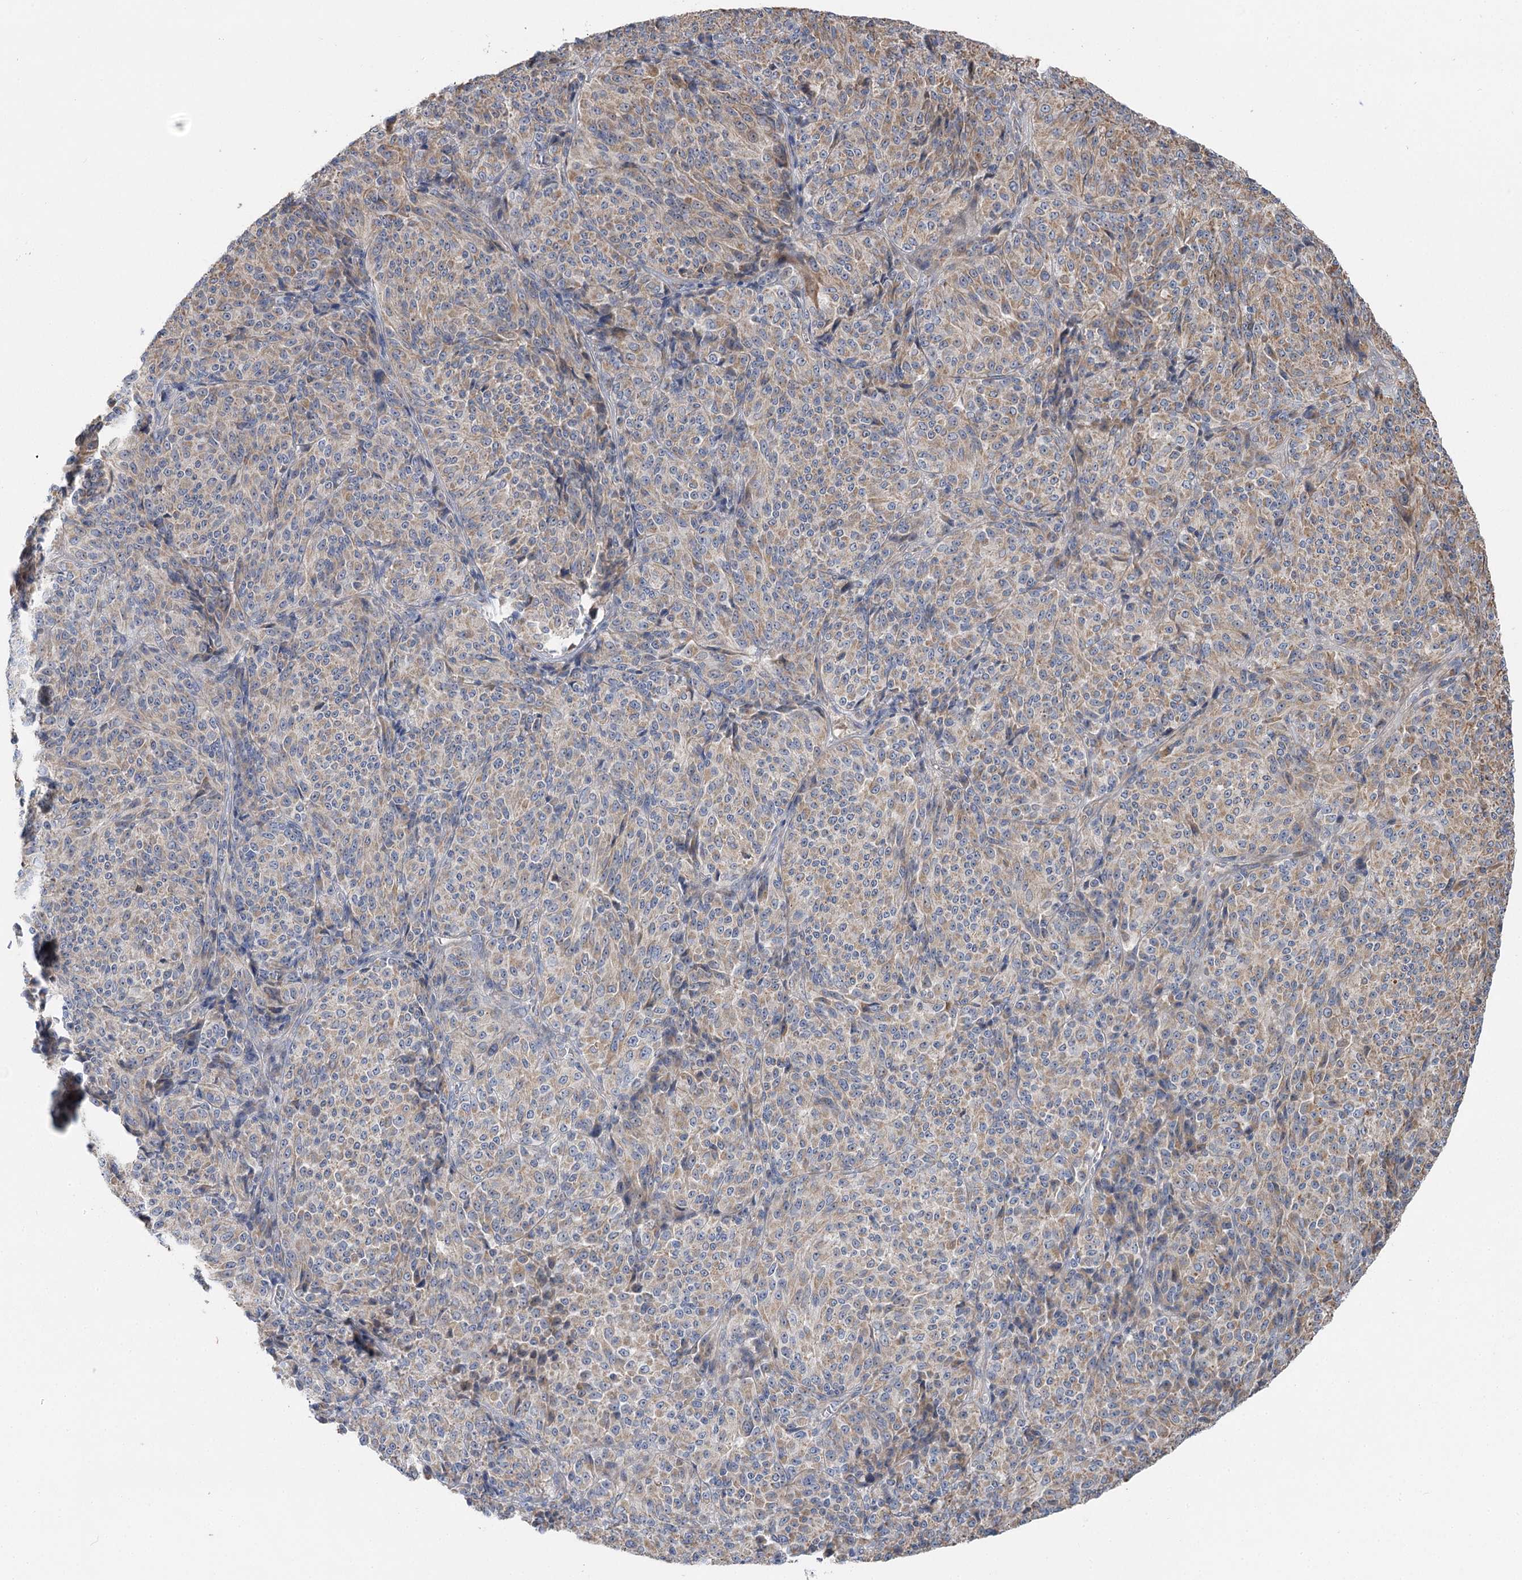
{"staining": {"intensity": "weak", "quantity": "25%-75%", "location": "cytoplasmic/membranous"}, "tissue": "melanoma", "cell_type": "Tumor cells", "image_type": "cancer", "snomed": [{"axis": "morphology", "description": "Malignant melanoma, Metastatic site"}, {"axis": "topography", "description": "Brain"}], "caption": "Immunohistochemistry image of malignant melanoma (metastatic site) stained for a protein (brown), which displays low levels of weak cytoplasmic/membranous expression in about 25%-75% of tumor cells.", "gene": "KIAA0825", "patient": {"sex": "female", "age": 56}}